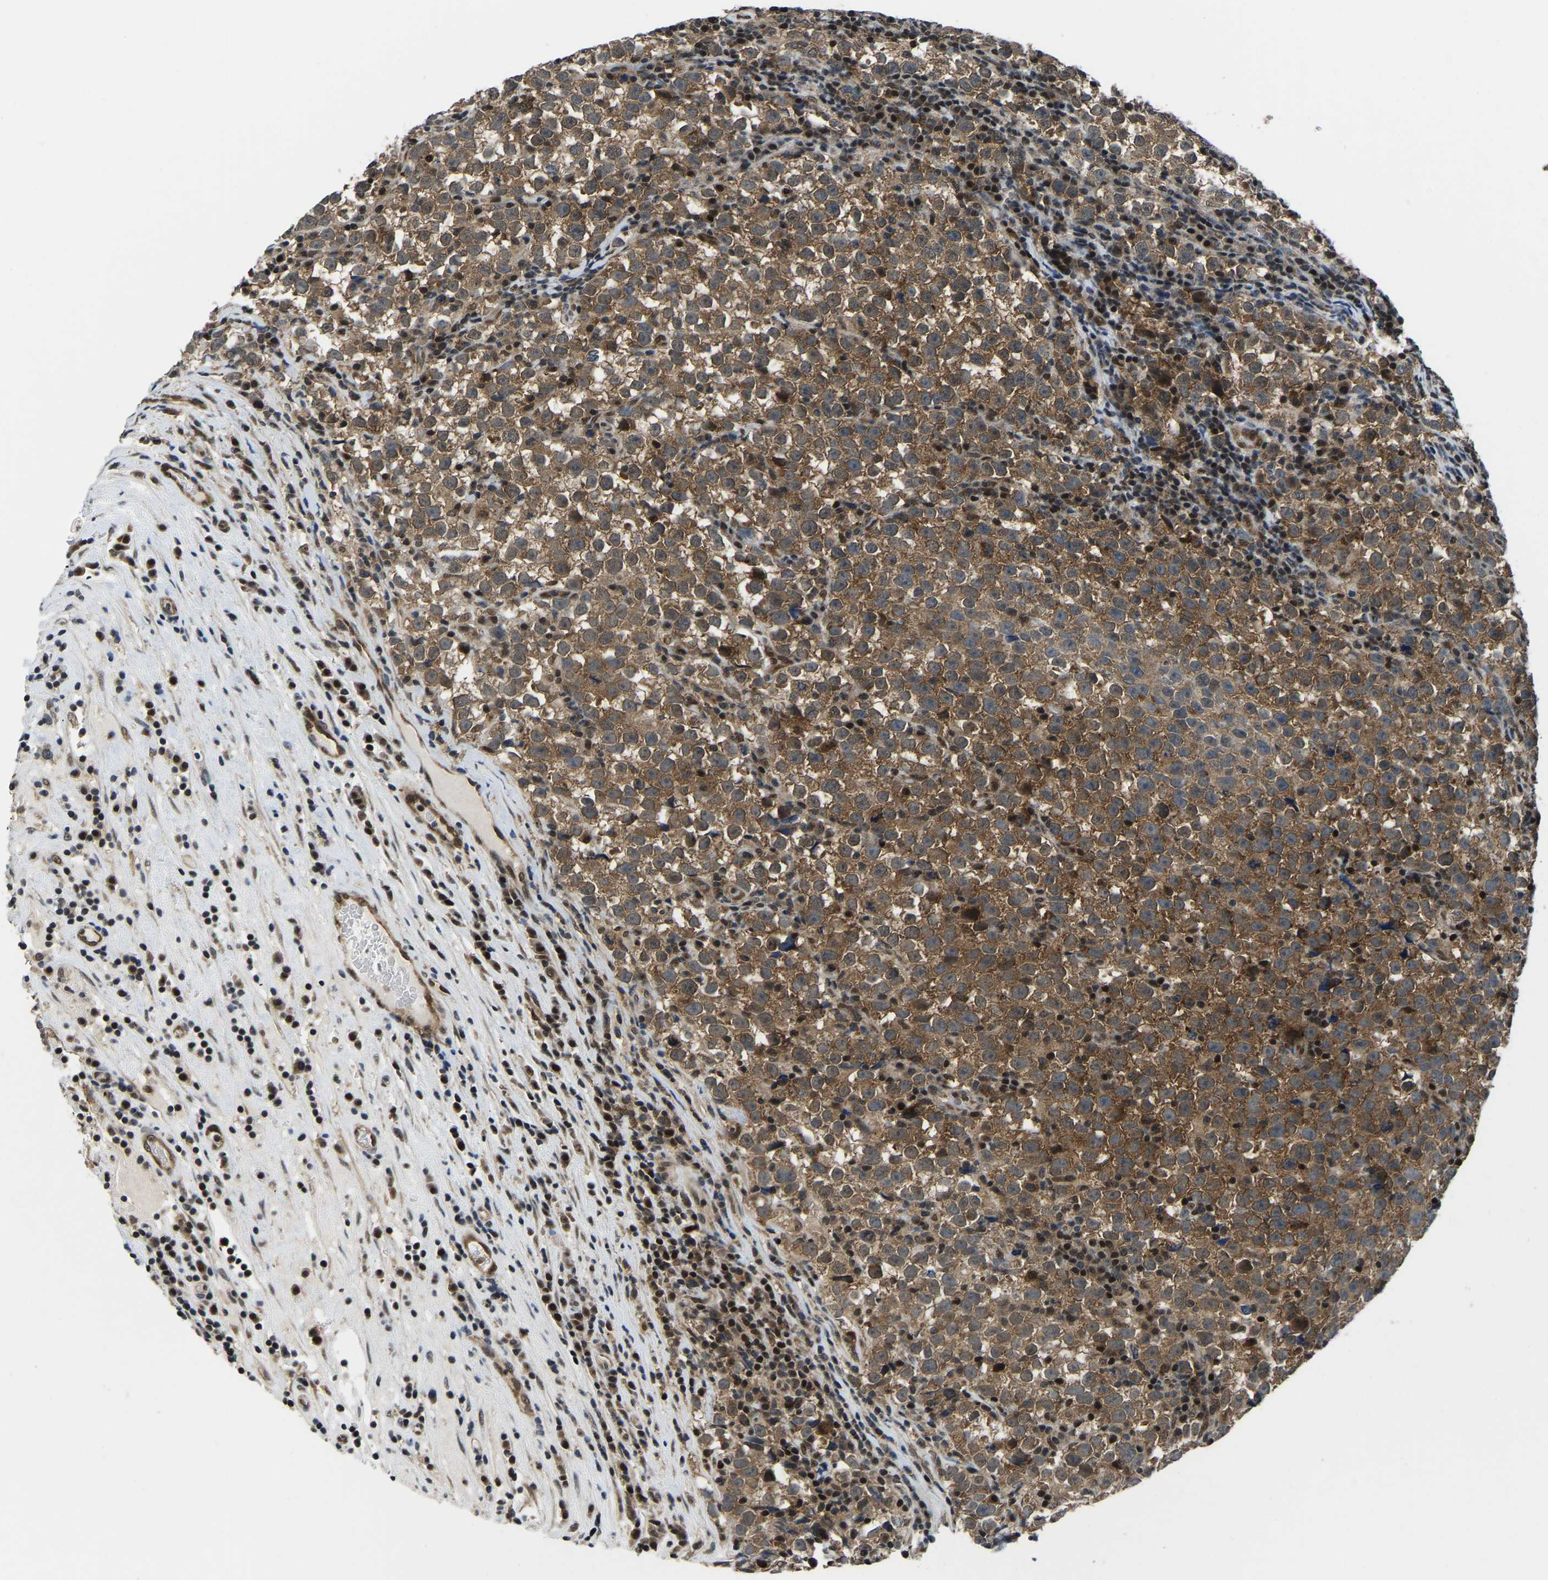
{"staining": {"intensity": "moderate", "quantity": ">75%", "location": "cytoplasmic/membranous"}, "tissue": "testis cancer", "cell_type": "Tumor cells", "image_type": "cancer", "snomed": [{"axis": "morphology", "description": "Normal tissue, NOS"}, {"axis": "morphology", "description": "Seminoma, NOS"}, {"axis": "topography", "description": "Testis"}], "caption": "Brown immunohistochemical staining in human seminoma (testis) shows moderate cytoplasmic/membranous staining in approximately >75% of tumor cells.", "gene": "DFFA", "patient": {"sex": "male", "age": 43}}